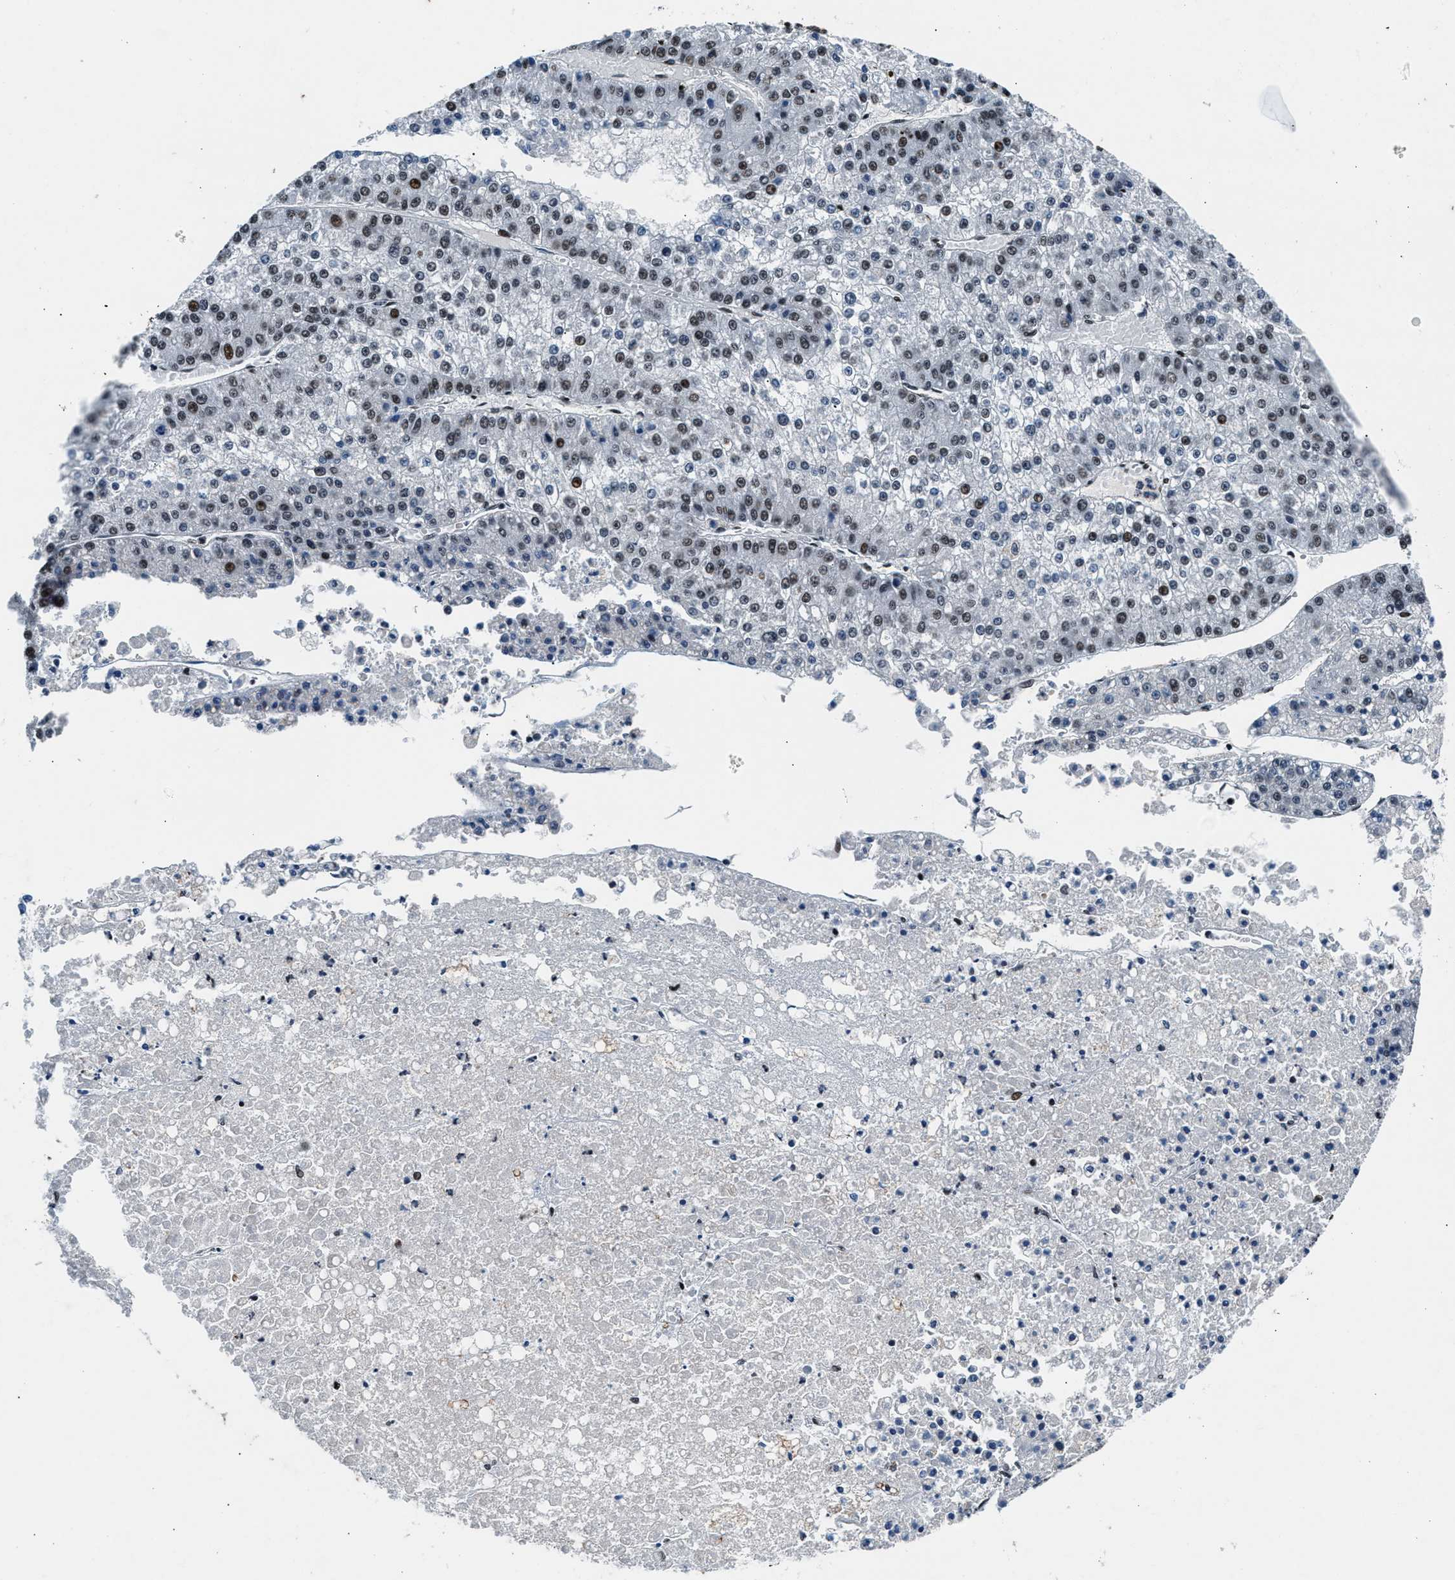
{"staining": {"intensity": "weak", "quantity": "25%-75%", "location": "nuclear"}, "tissue": "liver cancer", "cell_type": "Tumor cells", "image_type": "cancer", "snomed": [{"axis": "morphology", "description": "Carcinoma, Hepatocellular, NOS"}, {"axis": "topography", "description": "Liver"}], "caption": "High-magnification brightfield microscopy of liver cancer stained with DAB (brown) and counterstained with hematoxylin (blue). tumor cells exhibit weak nuclear staining is present in about25%-75% of cells. (DAB IHC, brown staining for protein, blue staining for nuclei).", "gene": "PRRC2B", "patient": {"sex": "female", "age": 73}}